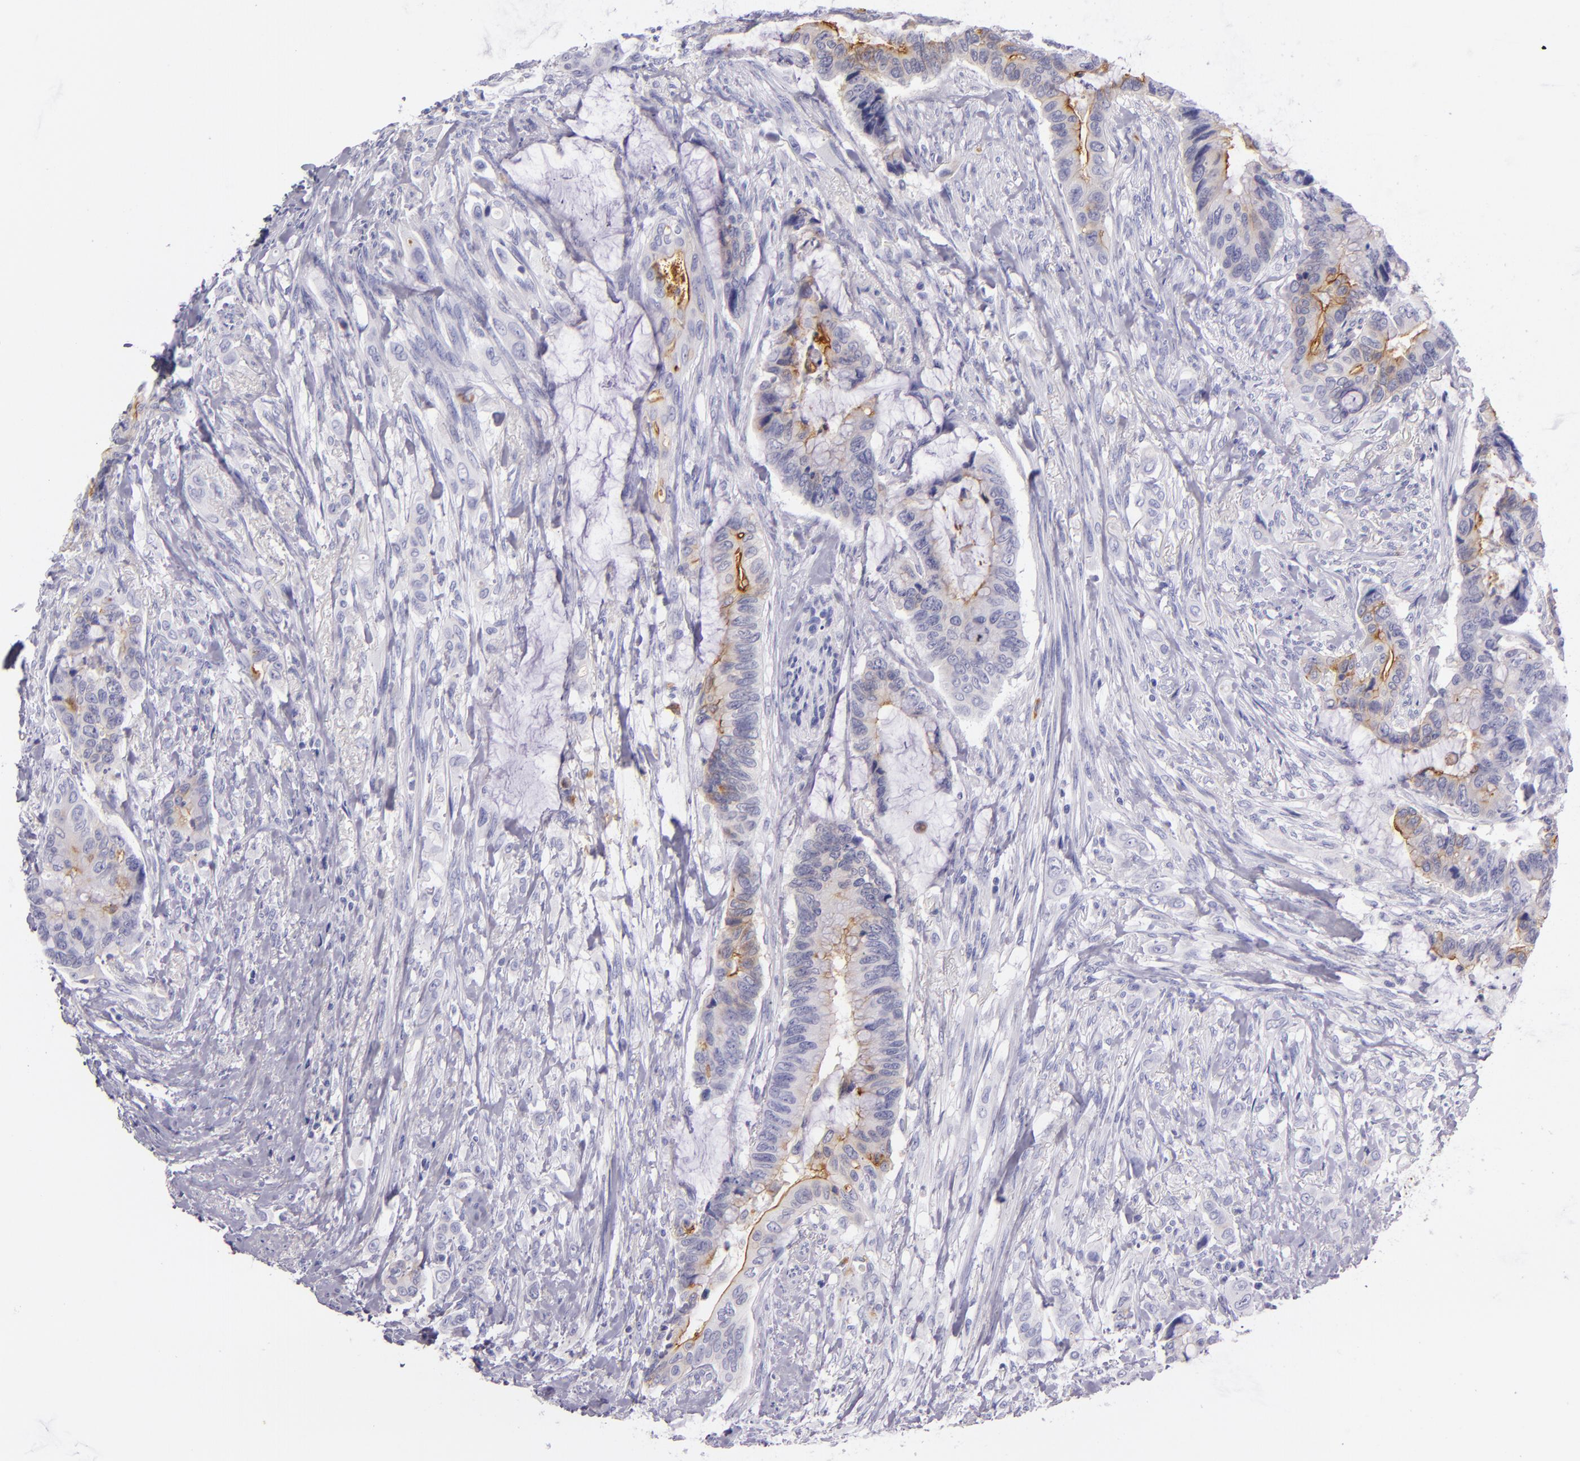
{"staining": {"intensity": "moderate", "quantity": "<25%", "location": "cytoplasmic/membranous"}, "tissue": "colorectal cancer", "cell_type": "Tumor cells", "image_type": "cancer", "snomed": [{"axis": "morphology", "description": "Adenocarcinoma, NOS"}, {"axis": "topography", "description": "Rectum"}], "caption": "Colorectal cancer (adenocarcinoma) stained with immunohistochemistry shows moderate cytoplasmic/membranous staining in about <25% of tumor cells.", "gene": "CEACAM1", "patient": {"sex": "female", "age": 59}}